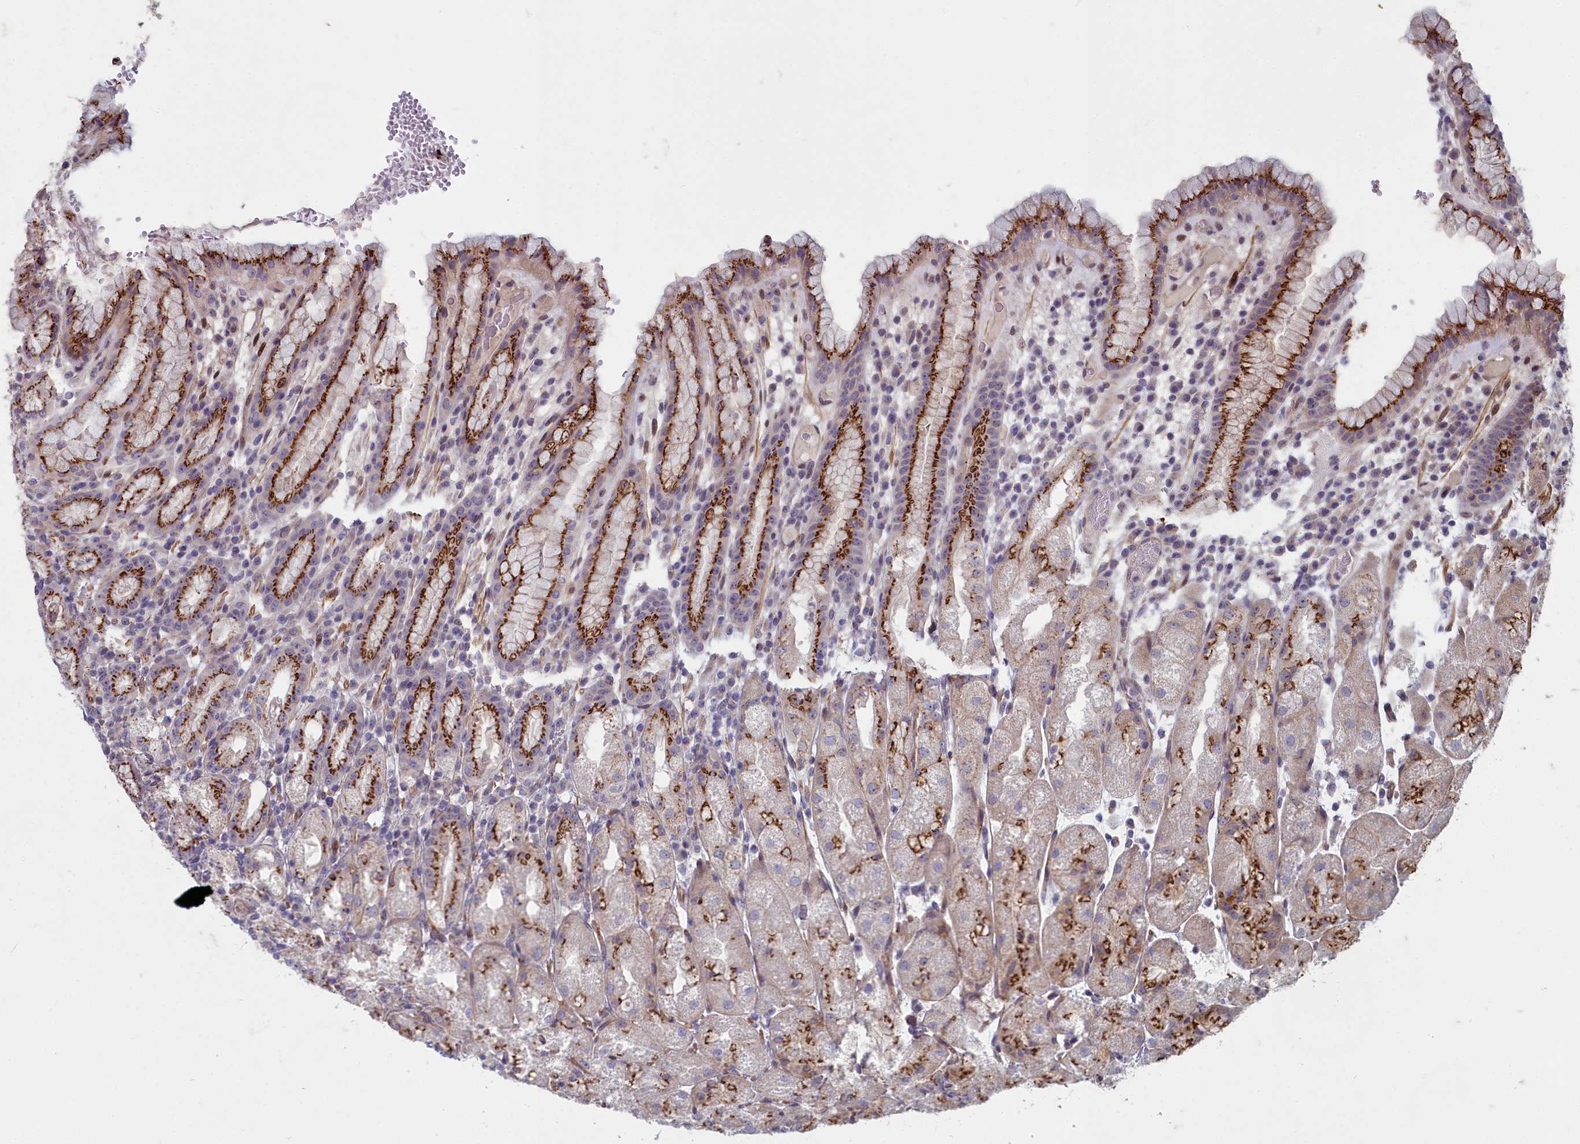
{"staining": {"intensity": "strong", "quantity": ">75%", "location": "cytoplasmic/membranous"}, "tissue": "stomach", "cell_type": "Glandular cells", "image_type": "normal", "snomed": [{"axis": "morphology", "description": "Normal tissue, NOS"}, {"axis": "topography", "description": "Stomach, upper"}], "caption": "A photomicrograph of stomach stained for a protein exhibits strong cytoplasmic/membranous brown staining in glandular cells. (DAB (3,3'-diaminobenzidine) = brown stain, brightfield microscopy at high magnification).", "gene": "ZNF626", "patient": {"sex": "male", "age": 52}}